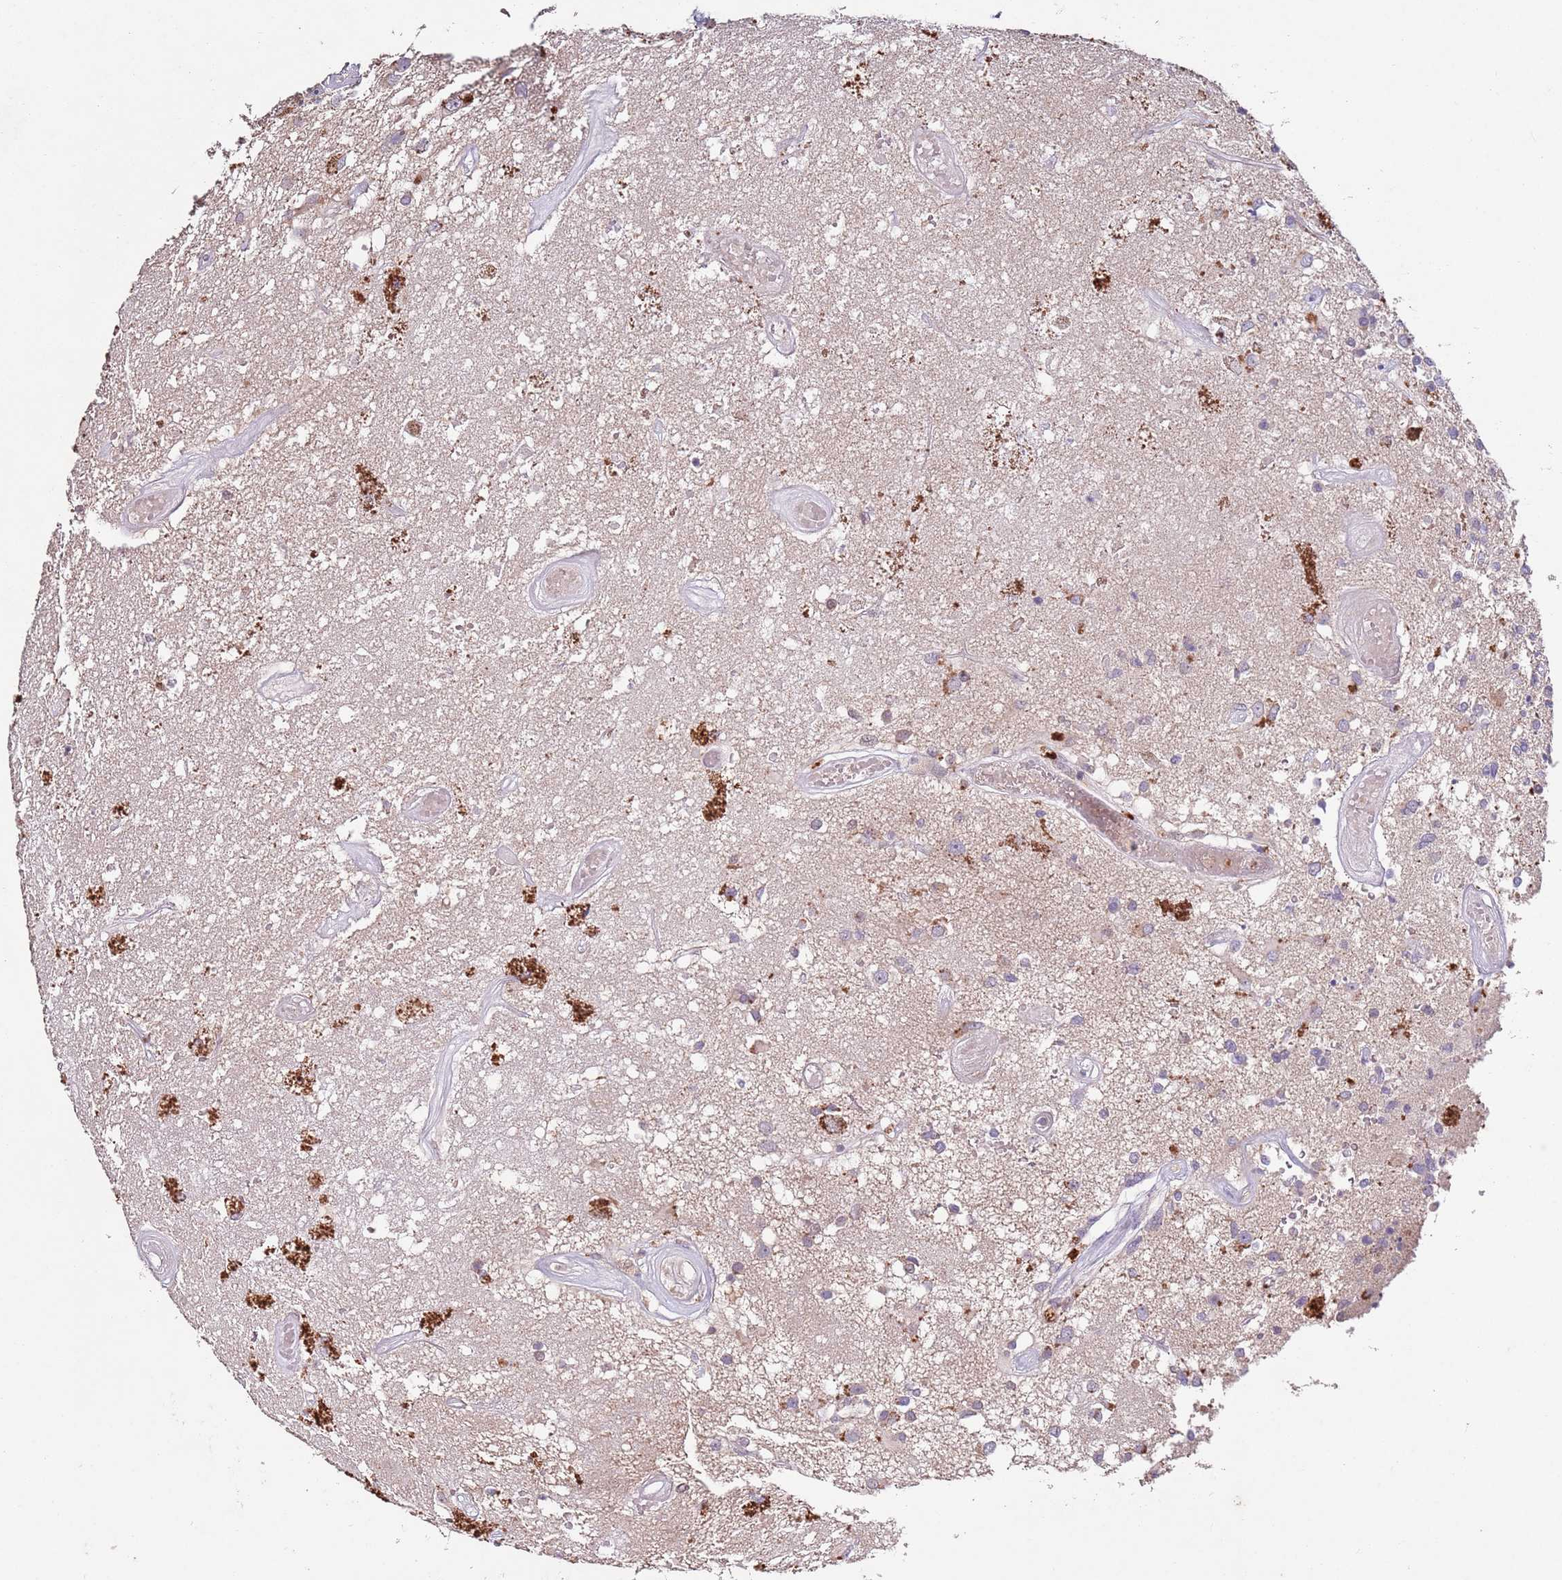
{"staining": {"intensity": "negative", "quantity": "none", "location": "none"}, "tissue": "glioma", "cell_type": "Tumor cells", "image_type": "cancer", "snomed": [{"axis": "morphology", "description": "Glioma, malignant, High grade"}, {"axis": "morphology", "description": "Glioblastoma, NOS"}, {"axis": "topography", "description": "Brain"}], "caption": "Immunohistochemistry of glioma exhibits no positivity in tumor cells.", "gene": "NRDE2", "patient": {"sex": "male", "age": 60}}